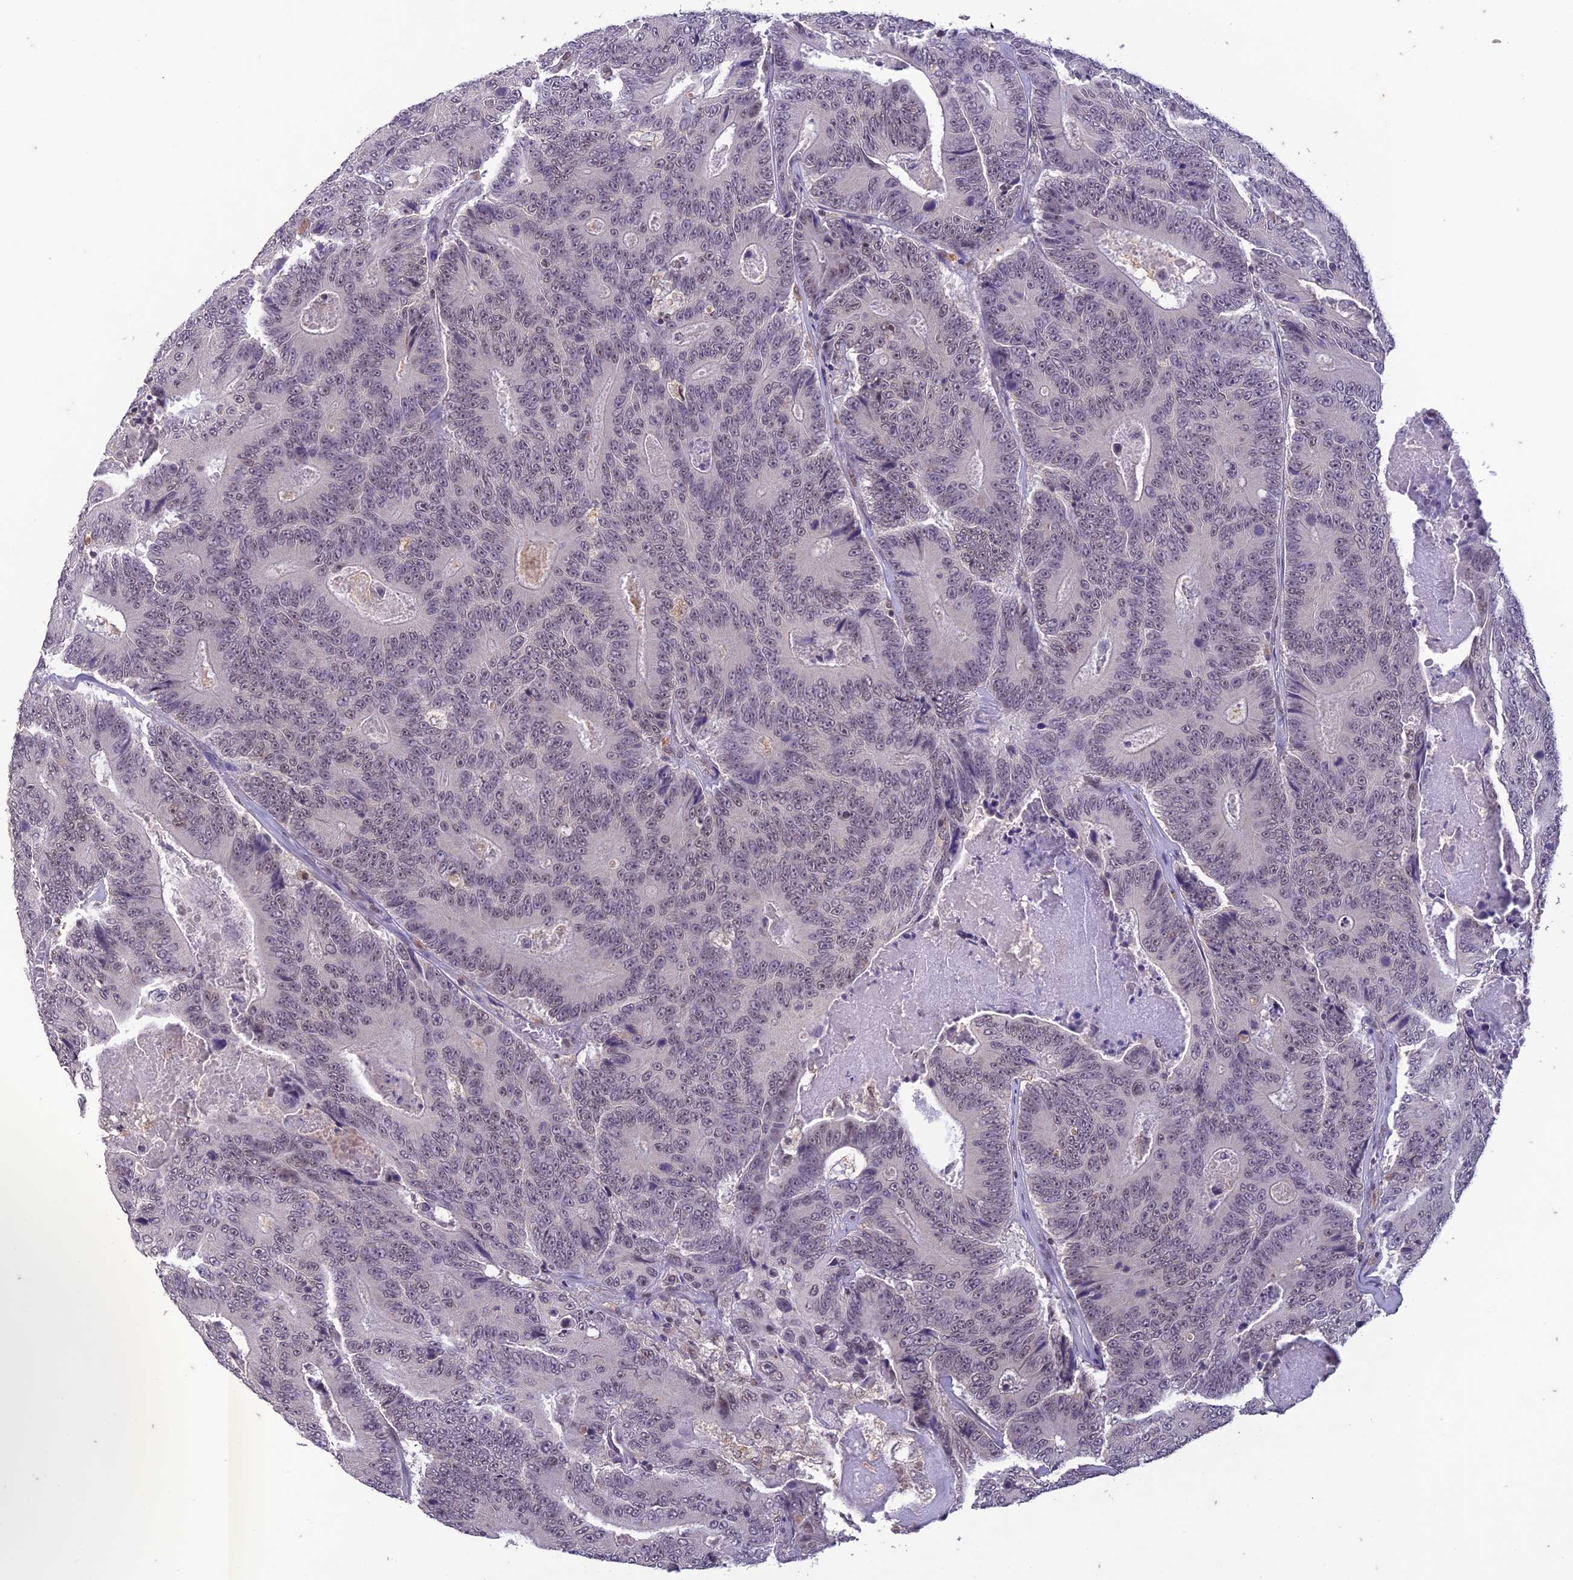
{"staining": {"intensity": "negative", "quantity": "none", "location": "none"}, "tissue": "colorectal cancer", "cell_type": "Tumor cells", "image_type": "cancer", "snomed": [{"axis": "morphology", "description": "Adenocarcinoma, NOS"}, {"axis": "topography", "description": "Colon"}], "caption": "Immunohistochemical staining of human adenocarcinoma (colorectal) demonstrates no significant staining in tumor cells.", "gene": "POP4", "patient": {"sex": "male", "age": 83}}